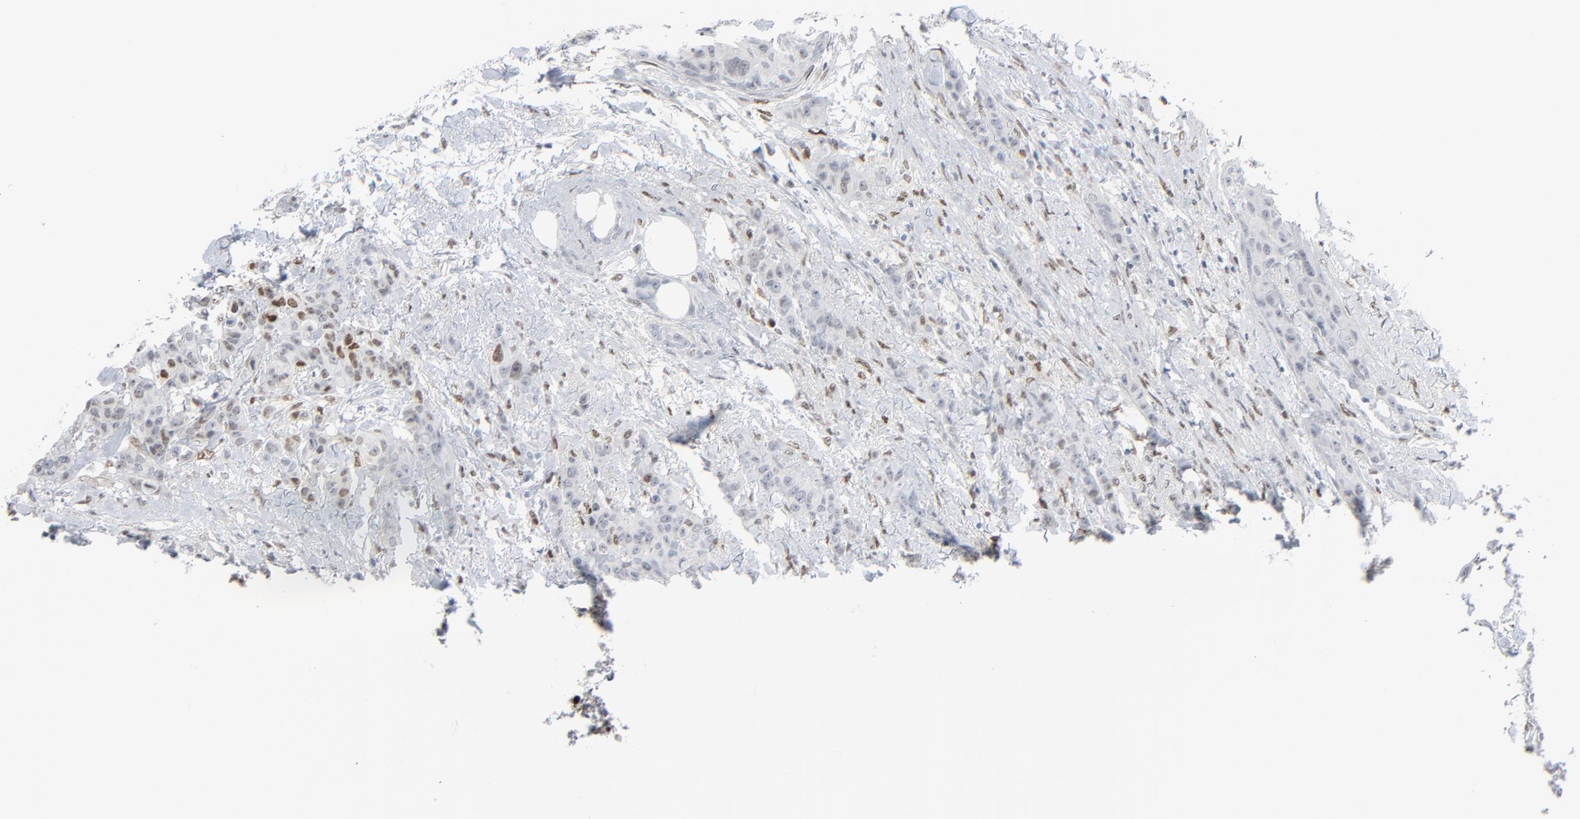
{"staining": {"intensity": "negative", "quantity": "none", "location": "none"}, "tissue": "breast cancer", "cell_type": "Tumor cells", "image_type": "cancer", "snomed": [{"axis": "morphology", "description": "Duct carcinoma"}, {"axis": "topography", "description": "Breast"}], "caption": "This is an IHC histopathology image of human intraductal carcinoma (breast). There is no staining in tumor cells.", "gene": "MITF", "patient": {"sex": "female", "age": 24}}